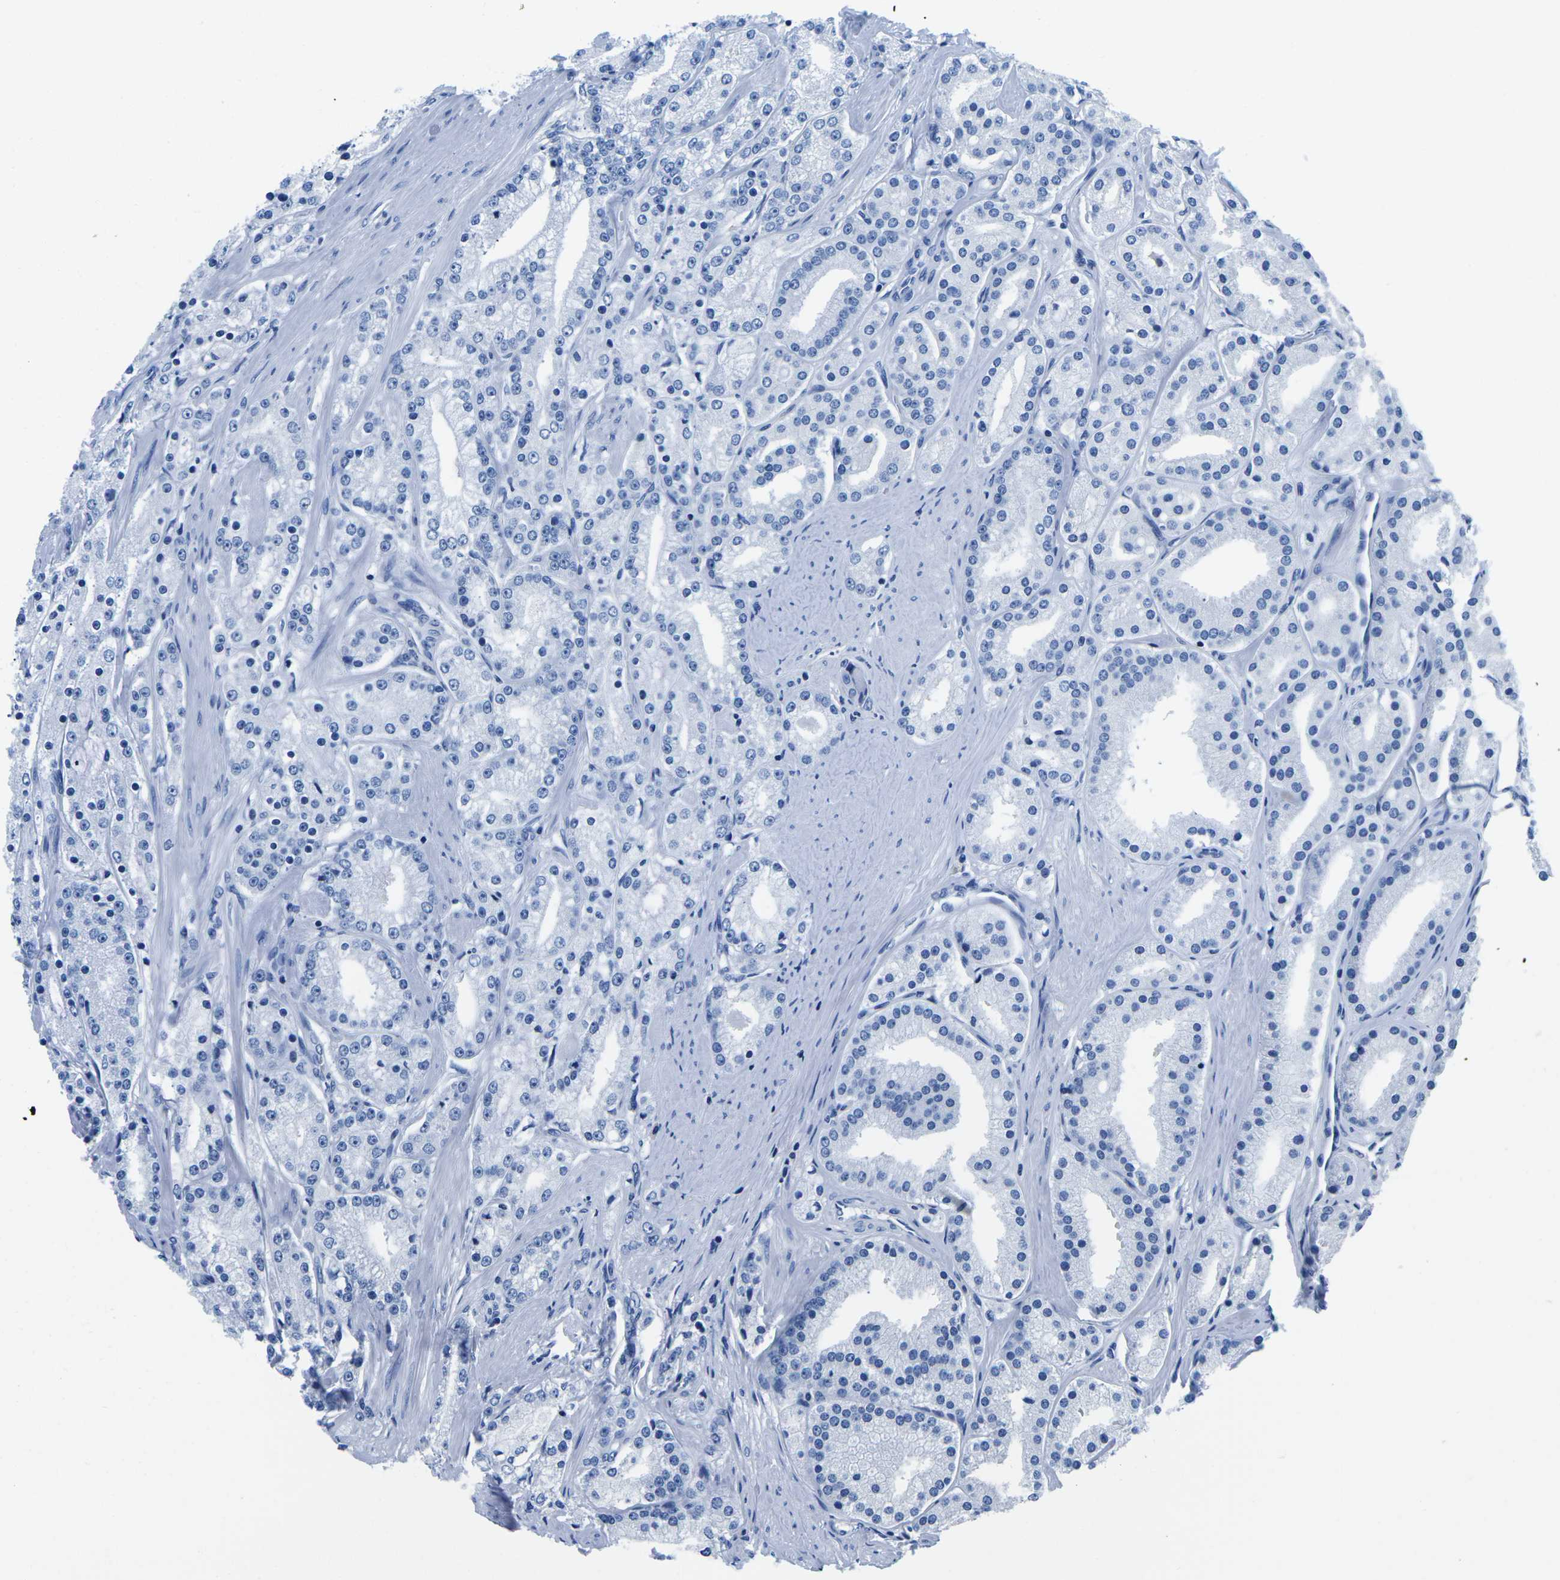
{"staining": {"intensity": "negative", "quantity": "none", "location": "none"}, "tissue": "prostate cancer", "cell_type": "Tumor cells", "image_type": "cancer", "snomed": [{"axis": "morphology", "description": "Adenocarcinoma, Low grade"}, {"axis": "topography", "description": "Prostate"}], "caption": "Photomicrograph shows no significant protein expression in tumor cells of prostate cancer (adenocarcinoma (low-grade)).", "gene": "CYP1A2", "patient": {"sex": "male", "age": 63}}